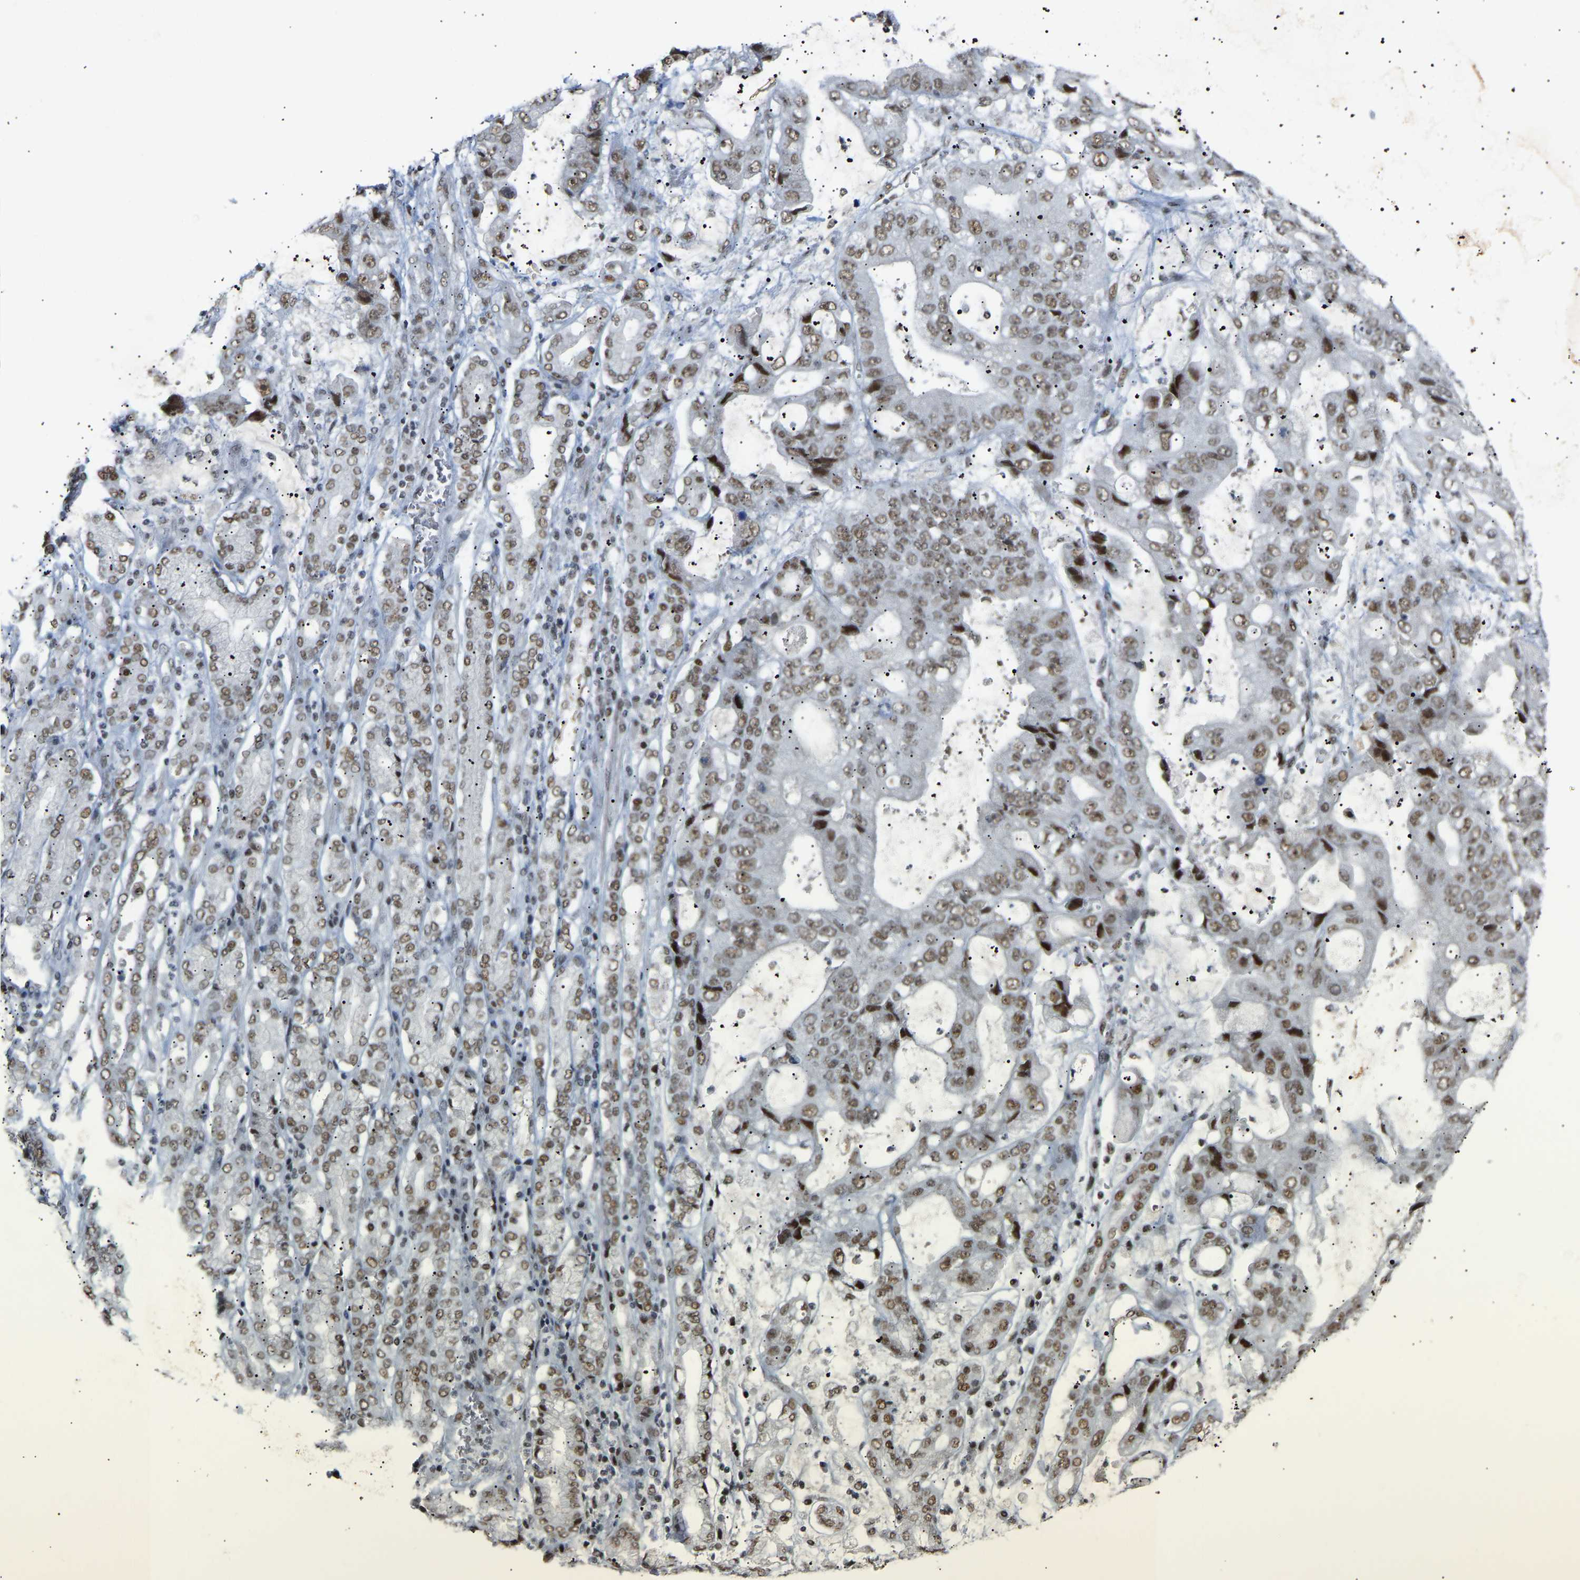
{"staining": {"intensity": "moderate", "quantity": "25%-75%", "location": "nuclear"}, "tissue": "stomach cancer", "cell_type": "Tumor cells", "image_type": "cancer", "snomed": [{"axis": "morphology", "description": "Normal tissue, NOS"}, {"axis": "morphology", "description": "Adenocarcinoma, NOS"}, {"axis": "topography", "description": "Stomach"}], "caption": "Immunohistochemistry (DAB) staining of stomach cancer demonstrates moderate nuclear protein positivity in about 25%-75% of tumor cells.", "gene": "NELFB", "patient": {"sex": "male", "age": 62}}